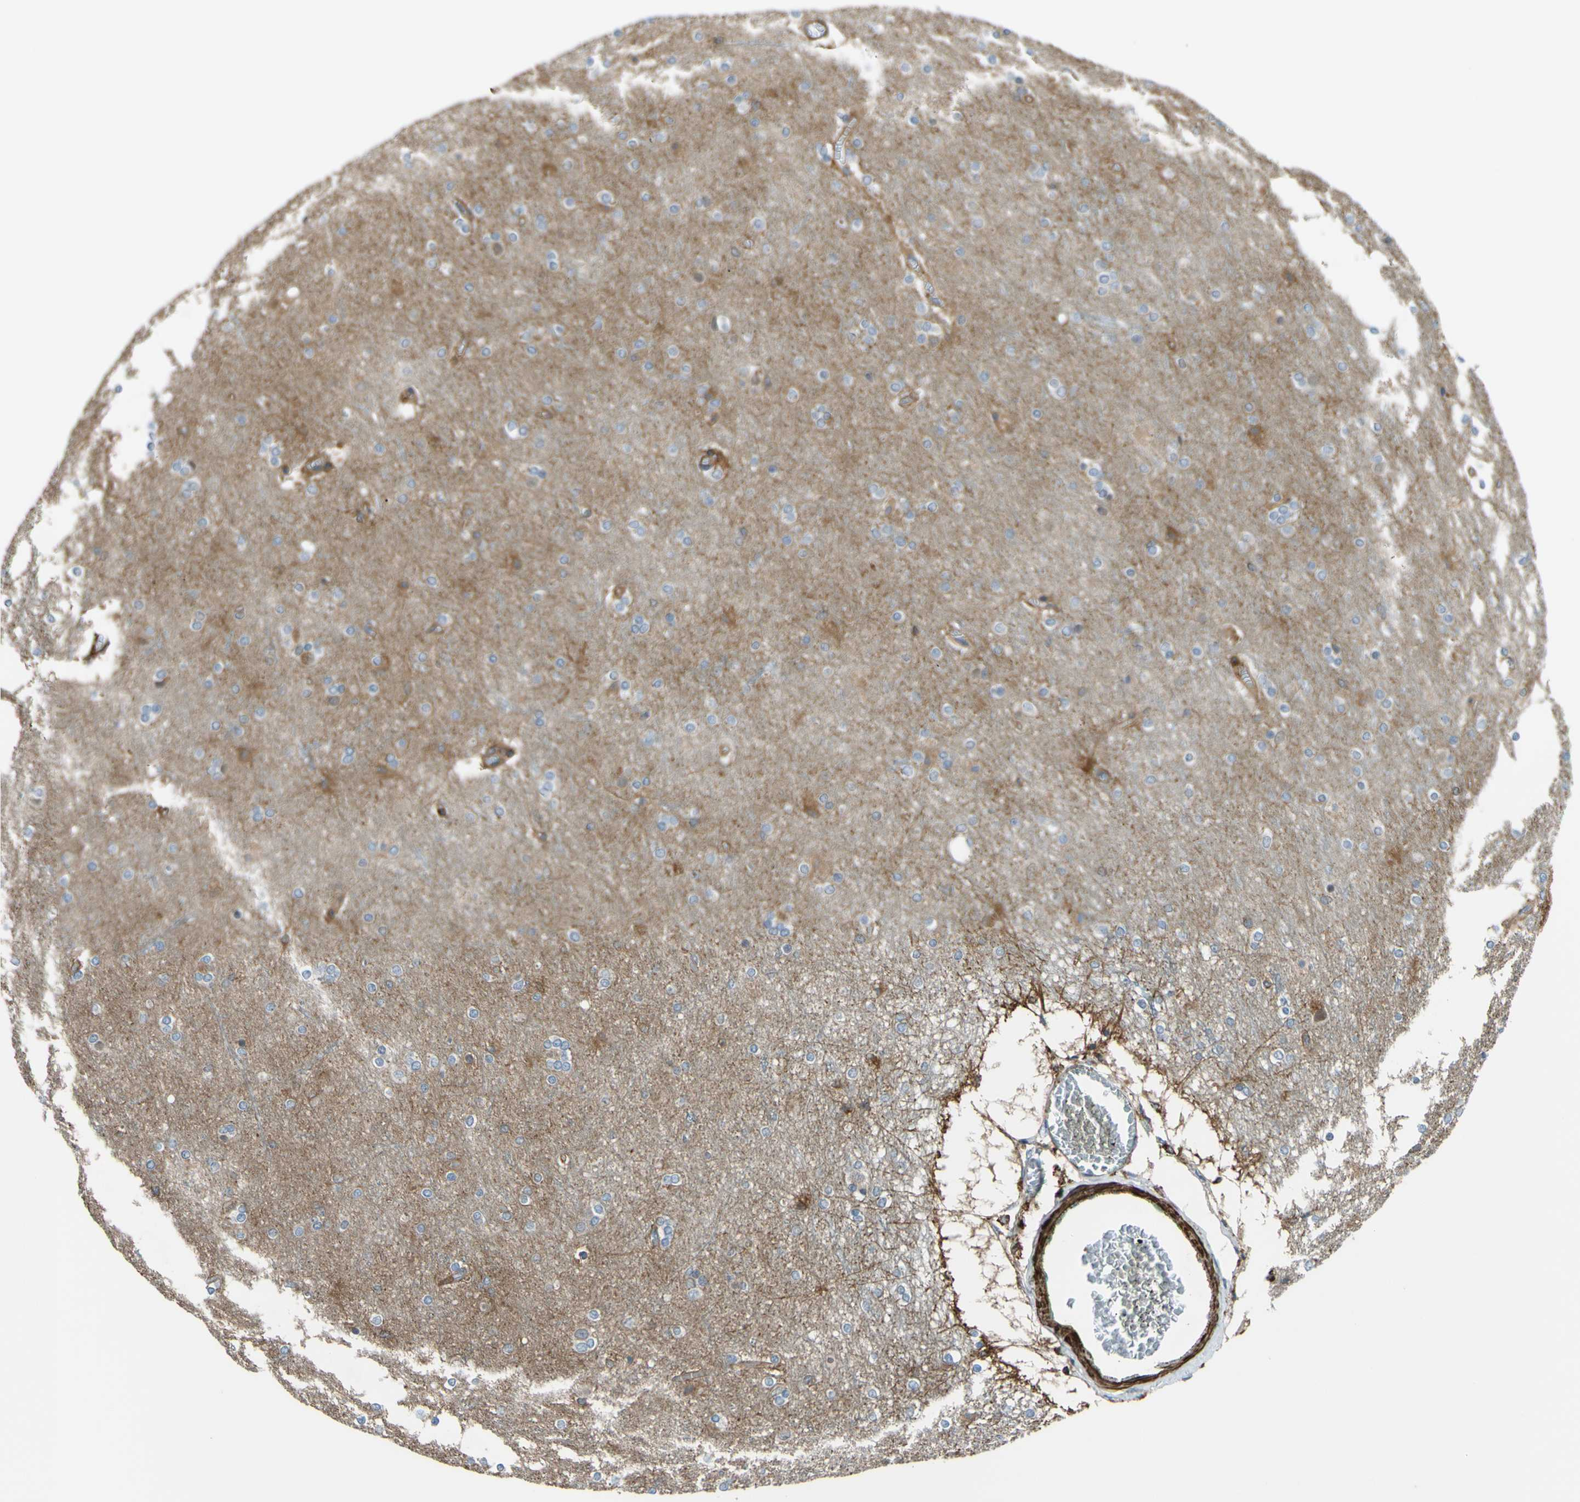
{"staining": {"intensity": "weak", "quantity": ">75%", "location": "cytoplasmic/membranous"}, "tissue": "cerebral cortex", "cell_type": "Endothelial cells", "image_type": "normal", "snomed": [{"axis": "morphology", "description": "Normal tissue, NOS"}, {"axis": "topography", "description": "Cerebral cortex"}], "caption": "IHC micrograph of unremarkable human cerebral cortex stained for a protein (brown), which demonstrates low levels of weak cytoplasmic/membranous expression in about >75% of endothelial cells.", "gene": "ADD3", "patient": {"sex": "female", "age": 54}}